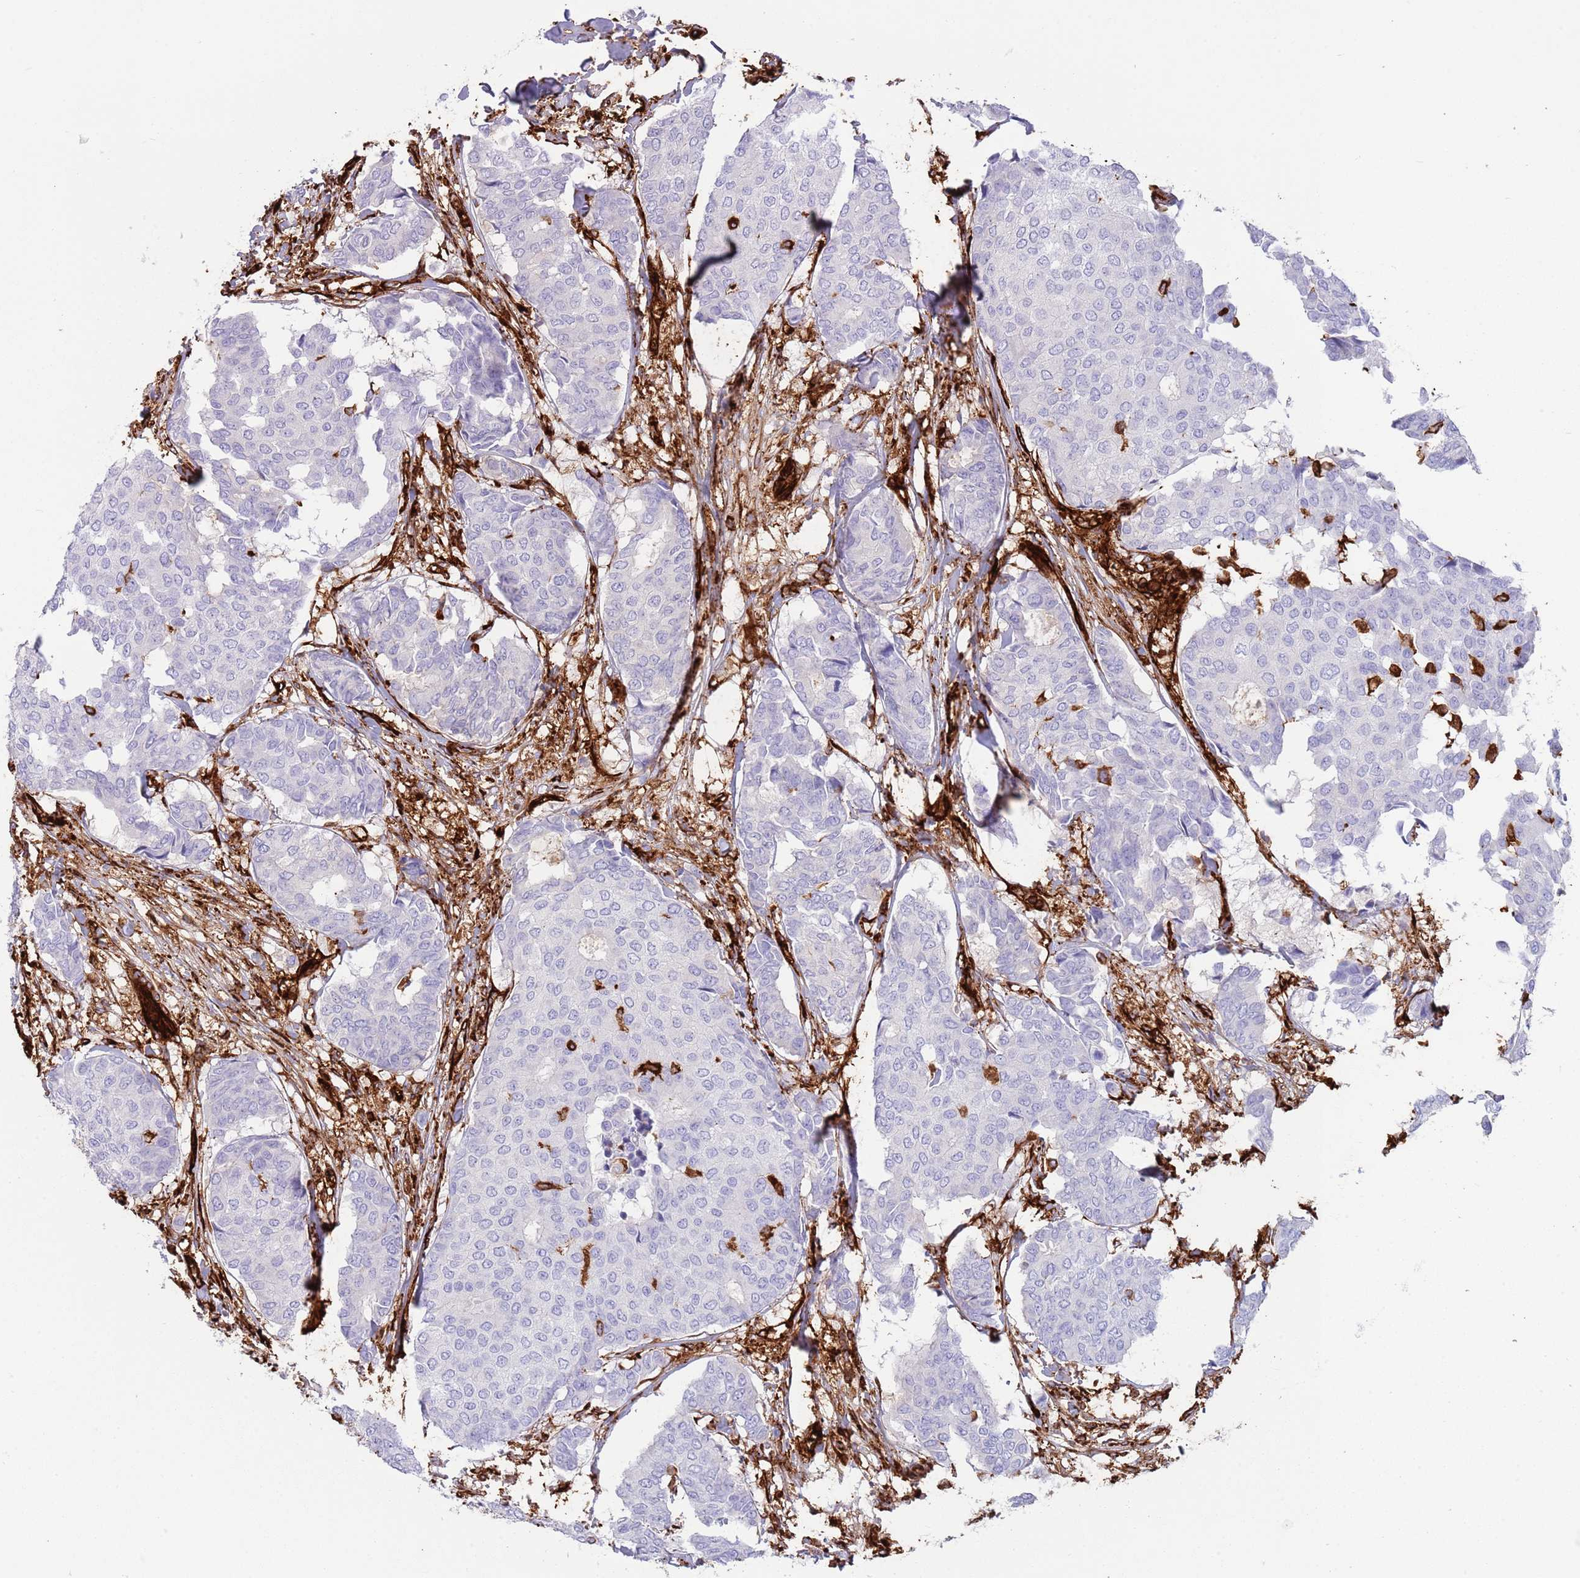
{"staining": {"intensity": "negative", "quantity": "none", "location": "none"}, "tissue": "breast cancer", "cell_type": "Tumor cells", "image_type": "cancer", "snomed": [{"axis": "morphology", "description": "Duct carcinoma"}, {"axis": "topography", "description": "Breast"}], "caption": "Immunohistochemistry micrograph of neoplastic tissue: human breast cancer (invasive ductal carcinoma) stained with DAB (3,3'-diaminobenzidine) exhibits no significant protein positivity in tumor cells.", "gene": "KBTBD7", "patient": {"sex": "female", "age": 75}}